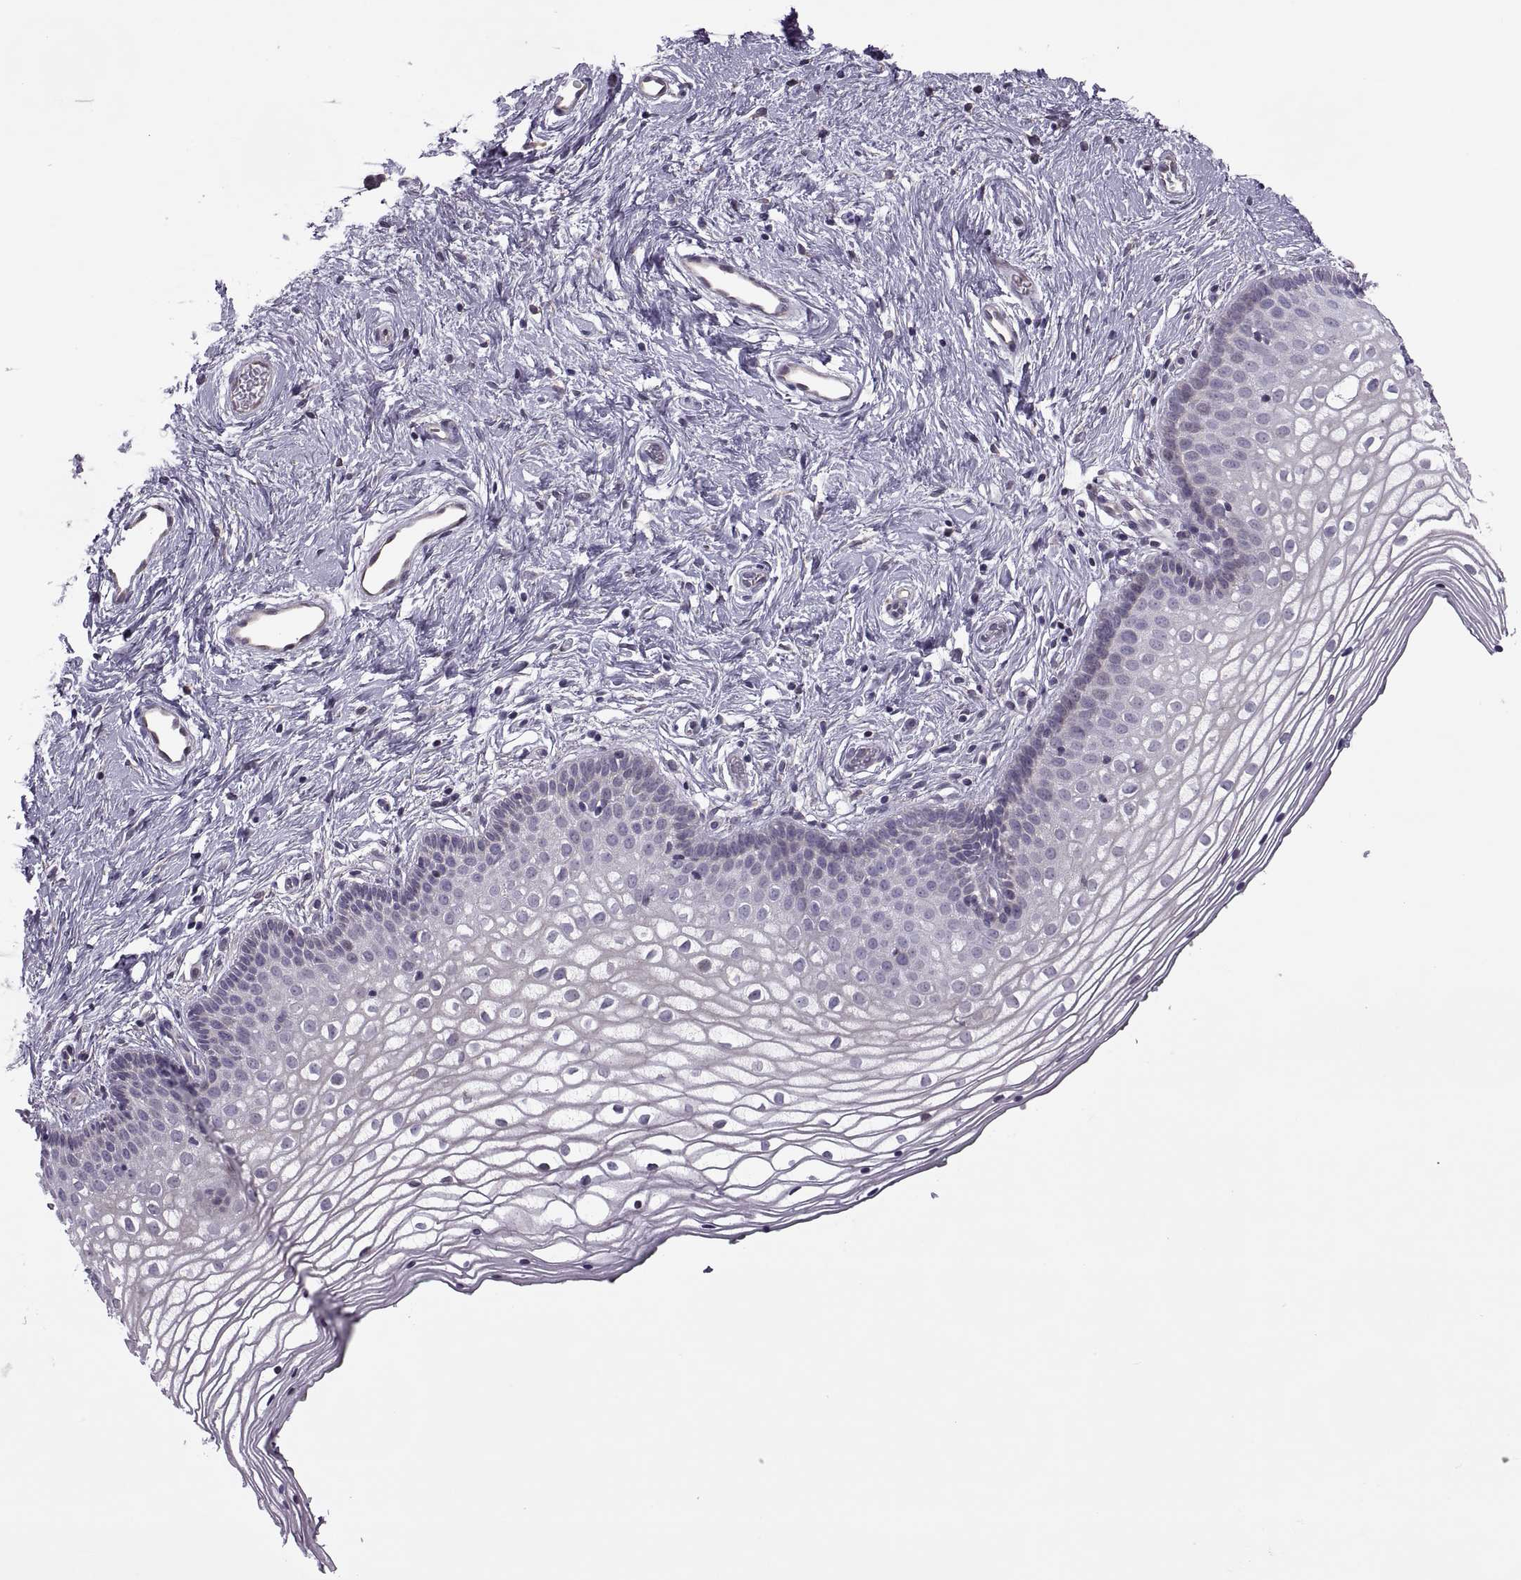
{"staining": {"intensity": "negative", "quantity": "none", "location": "none"}, "tissue": "vagina", "cell_type": "Squamous epithelial cells", "image_type": "normal", "snomed": [{"axis": "morphology", "description": "Normal tissue, NOS"}, {"axis": "topography", "description": "Vagina"}], "caption": "Immunohistochemistry histopathology image of normal vagina: human vagina stained with DAB exhibits no significant protein expression in squamous epithelial cells.", "gene": "ODF3", "patient": {"sex": "female", "age": 36}}